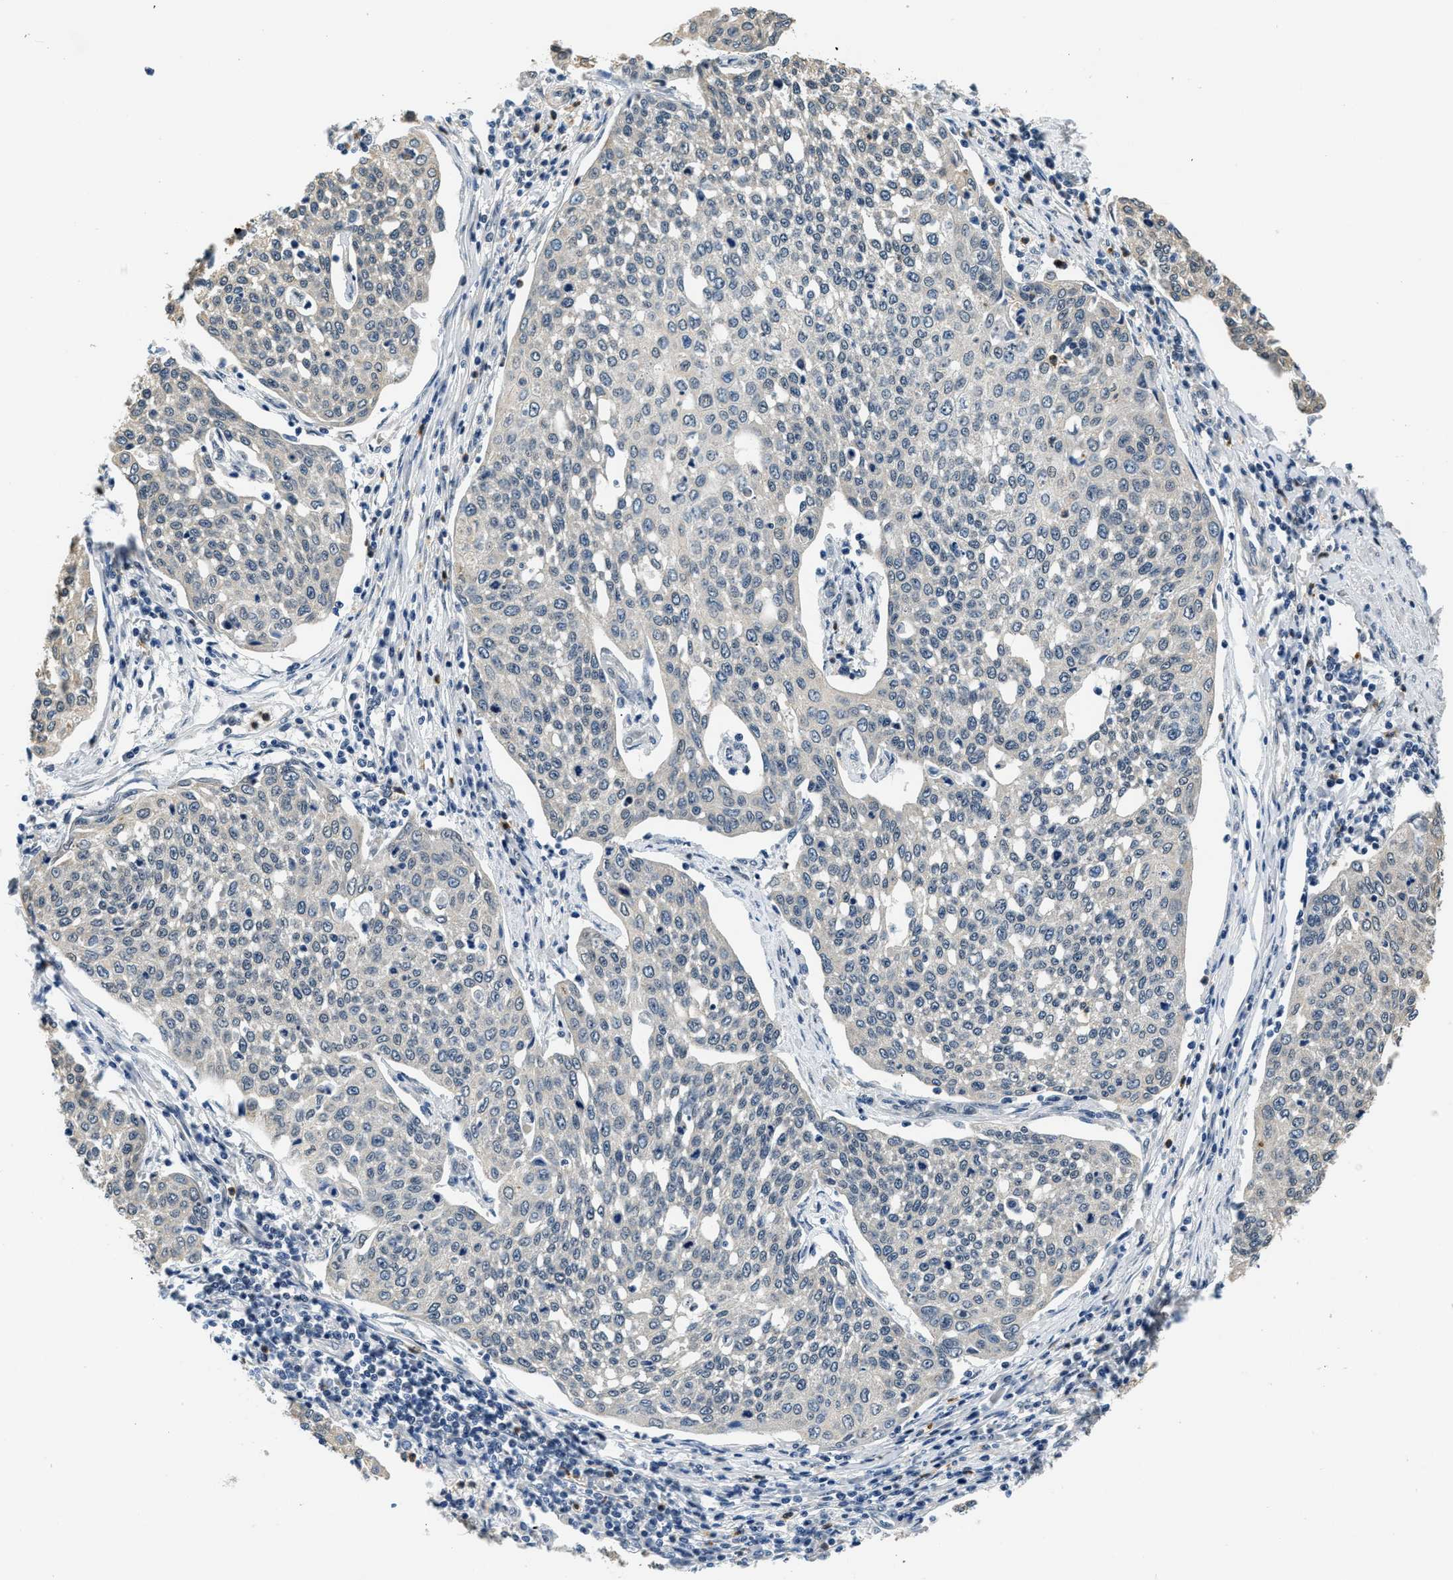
{"staining": {"intensity": "negative", "quantity": "none", "location": "none"}, "tissue": "cervical cancer", "cell_type": "Tumor cells", "image_type": "cancer", "snomed": [{"axis": "morphology", "description": "Squamous cell carcinoma, NOS"}, {"axis": "topography", "description": "Cervix"}], "caption": "IHC of squamous cell carcinoma (cervical) shows no positivity in tumor cells. (Stains: DAB (3,3'-diaminobenzidine) IHC with hematoxylin counter stain, Microscopy: brightfield microscopy at high magnification).", "gene": "SMAD4", "patient": {"sex": "female", "age": 34}}